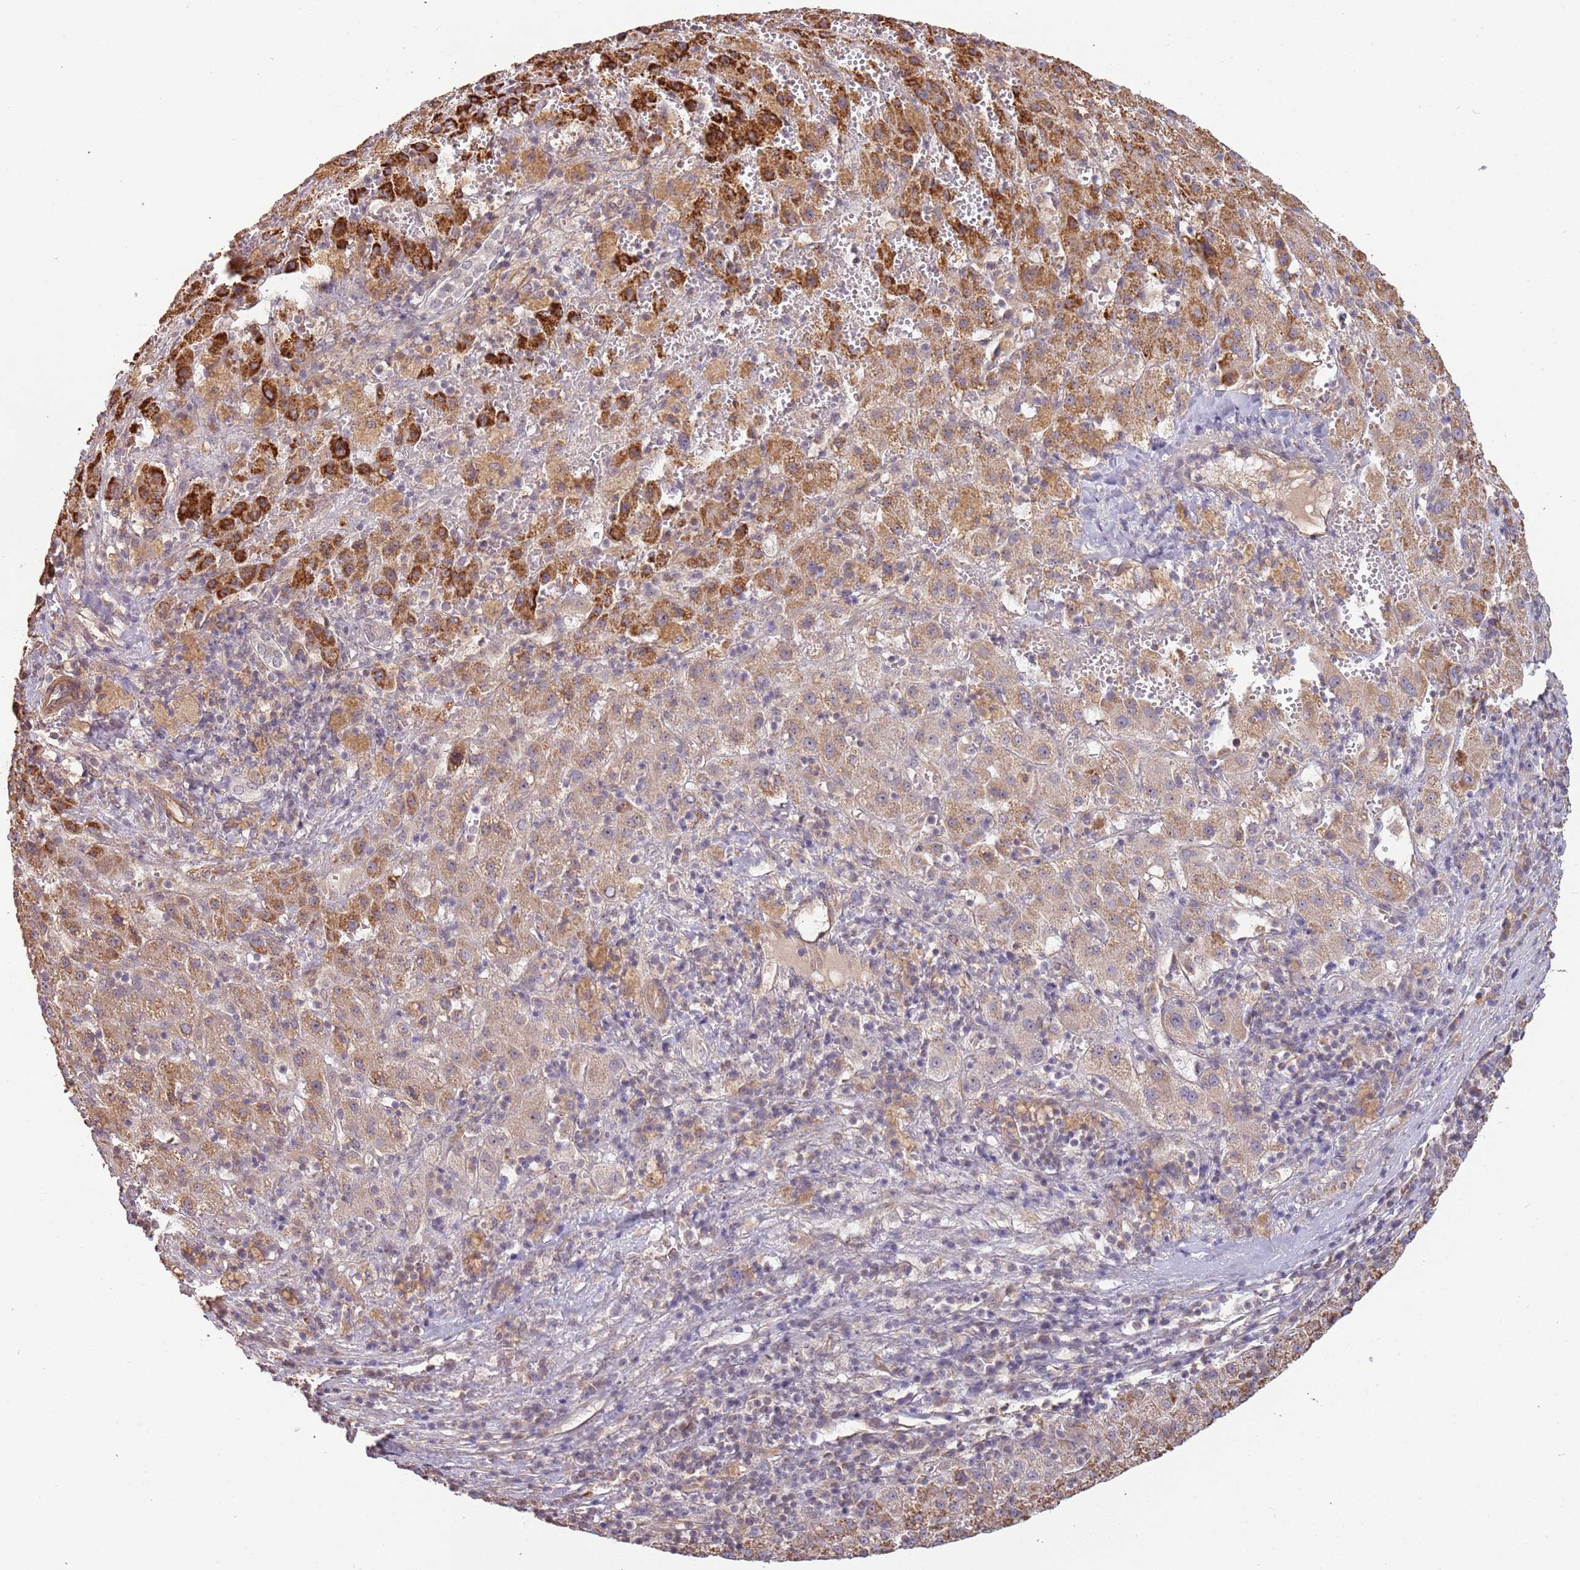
{"staining": {"intensity": "strong", "quantity": "25%-75%", "location": "cytoplasmic/membranous"}, "tissue": "liver cancer", "cell_type": "Tumor cells", "image_type": "cancer", "snomed": [{"axis": "morphology", "description": "Carcinoma, Hepatocellular, NOS"}, {"axis": "topography", "description": "Liver"}], "caption": "The immunohistochemical stain highlights strong cytoplasmic/membranous expression in tumor cells of liver hepatocellular carcinoma tissue.", "gene": "SURF2", "patient": {"sex": "female", "age": 58}}